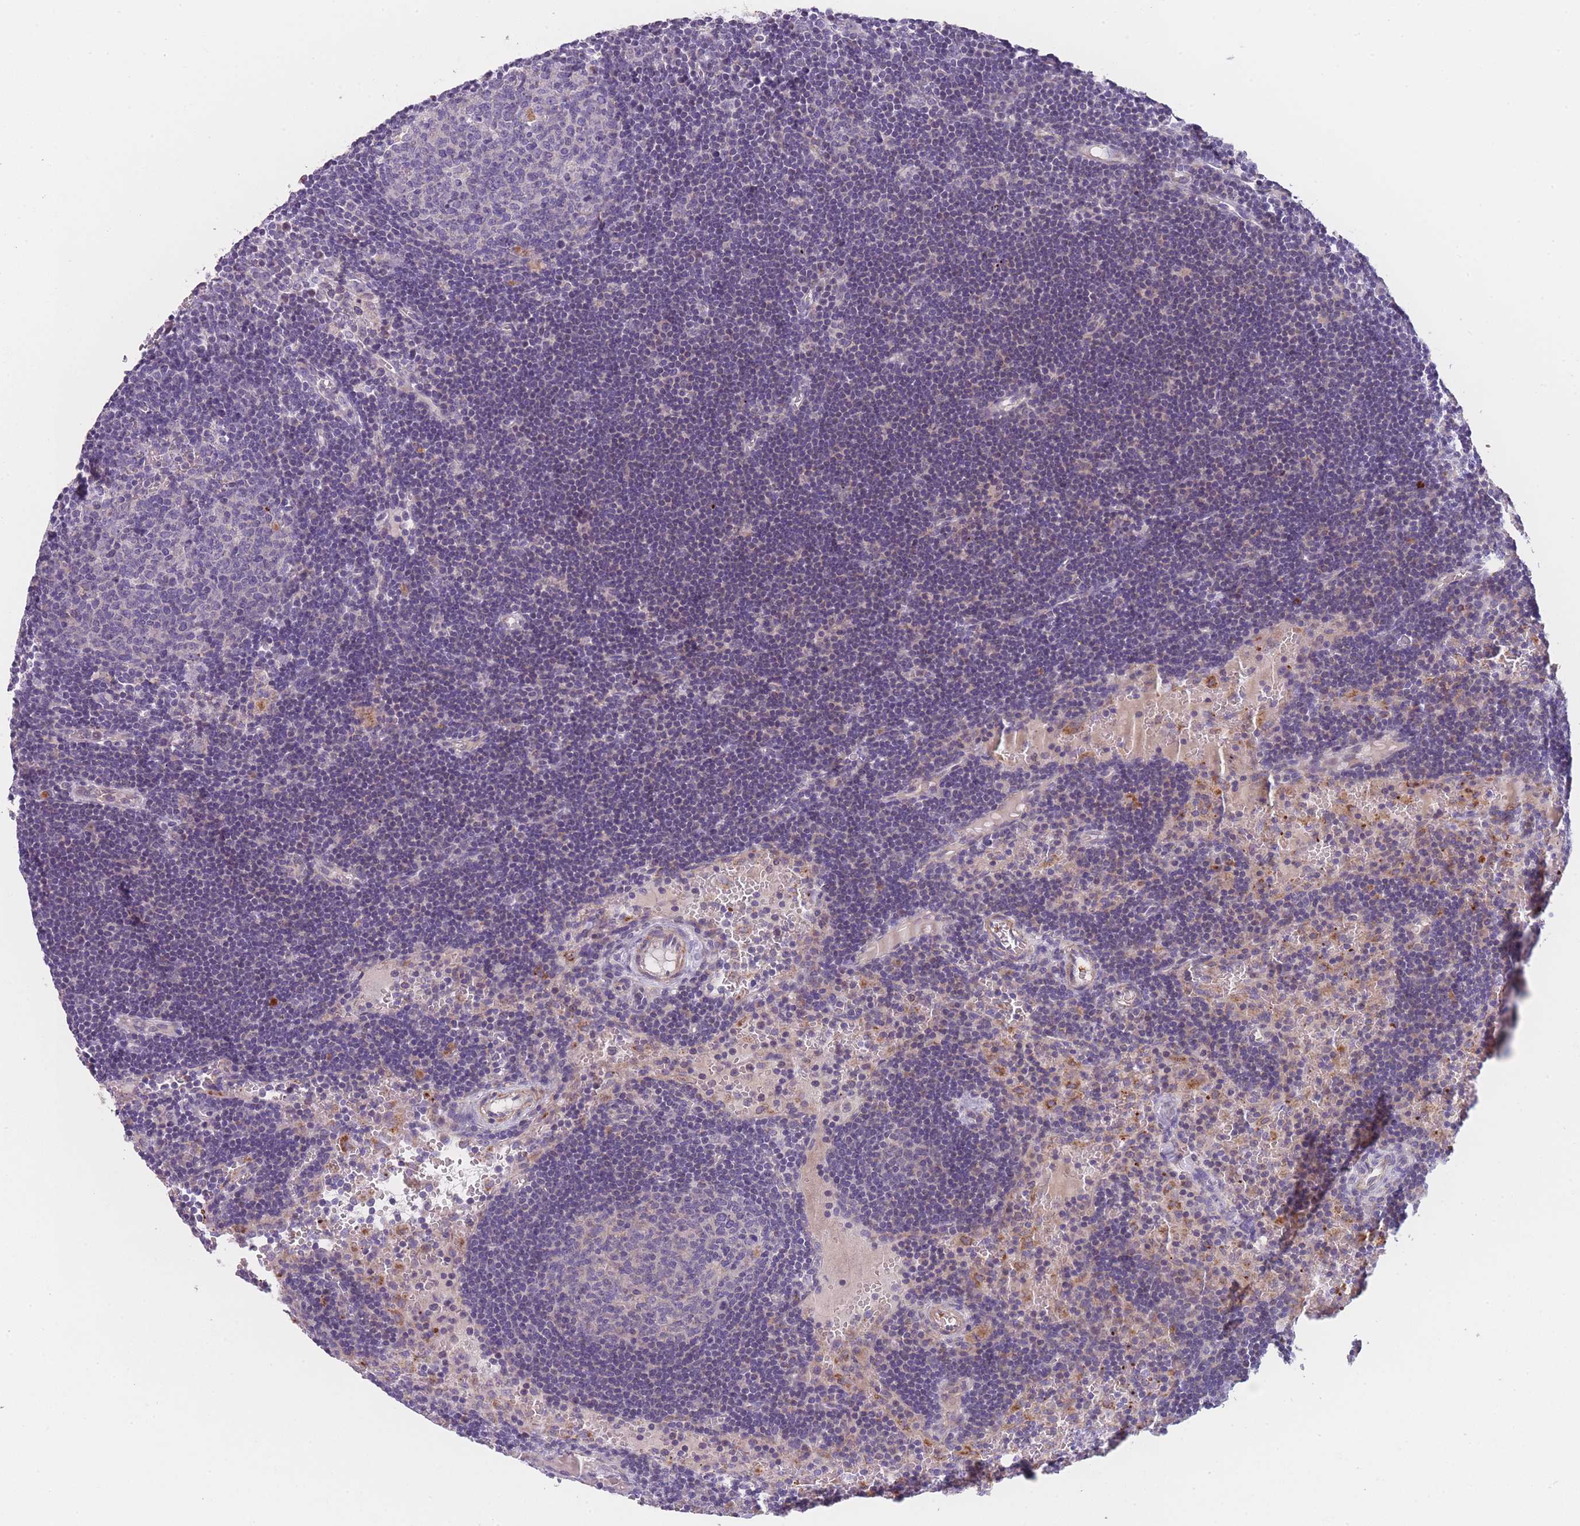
{"staining": {"intensity": "negative", "quantity": "none", "location": "none"}, "tissue": "lymph node", "cell_type": "Germinal center cells", "image_type": "normal", "snomed": [{"axis": "morphology", "description": "Normal tissue, NOS"}, {"axis": "topography", "description": "Lymph node"}], "caption": "Photomicrograph shows no protein positivity in germinal center cells of normal lymph node.", "gene": "SMPD4", "patient": {"sex": "male", "age": 62}}